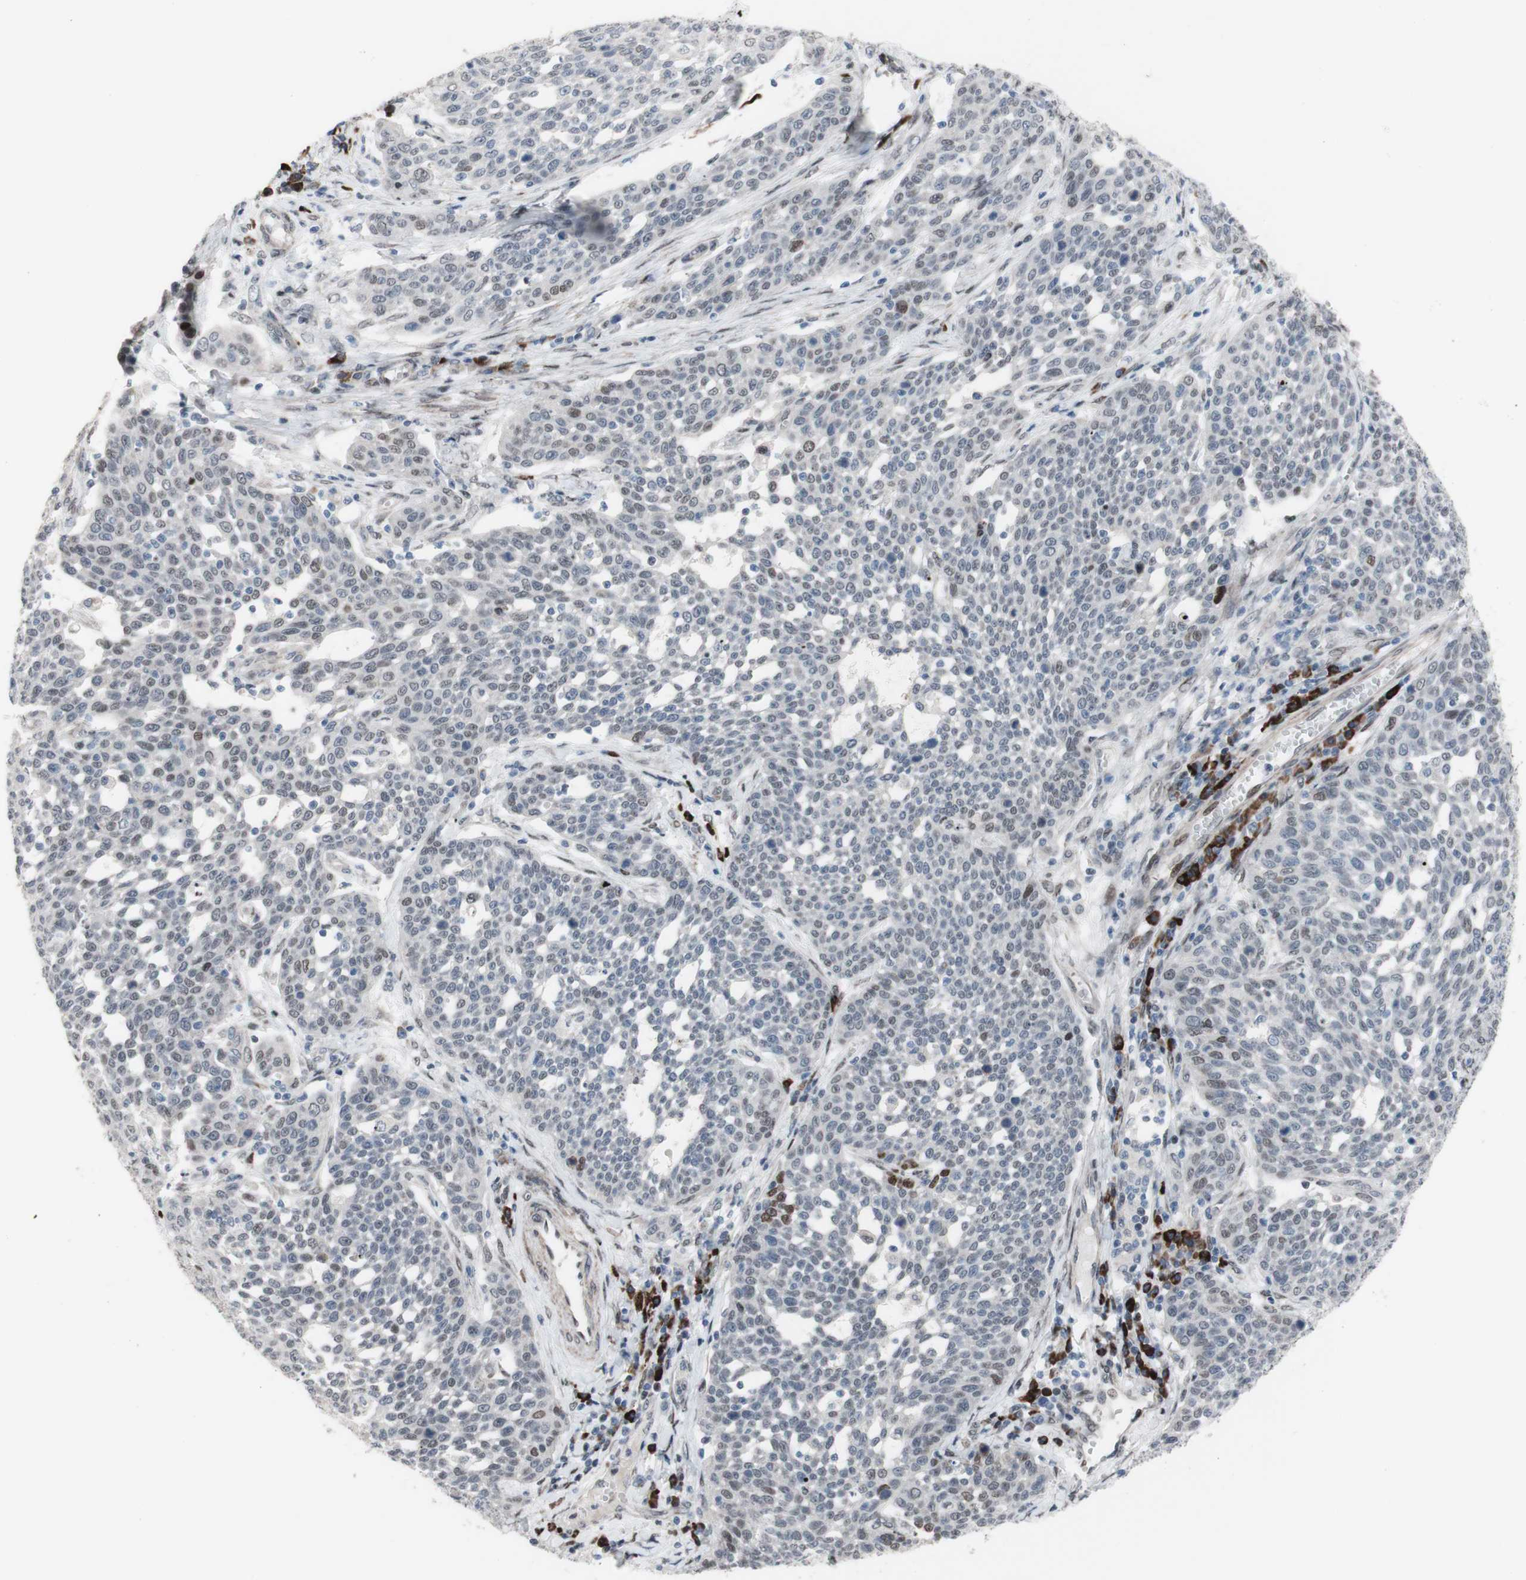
{"staining": {"intensity": "negative", "quantity": "none", "location": "none"}, "tissue": "cervical cancer", "cell_type": "Tumor cells", "image_type": "cancer", "snomed": [{"axis": "morphology", "description": "Squamous cell carcinoma, NOS"}, {"axis": "topography", "description": "Cervix"}], "caption": "Human cervical squamous cell carcinoma stained for a protein using immunohistochemistry exhibits no positivity in tumor cells.", "gene": "PHTF2", "patient": {"sex": "female", "age": 34}}